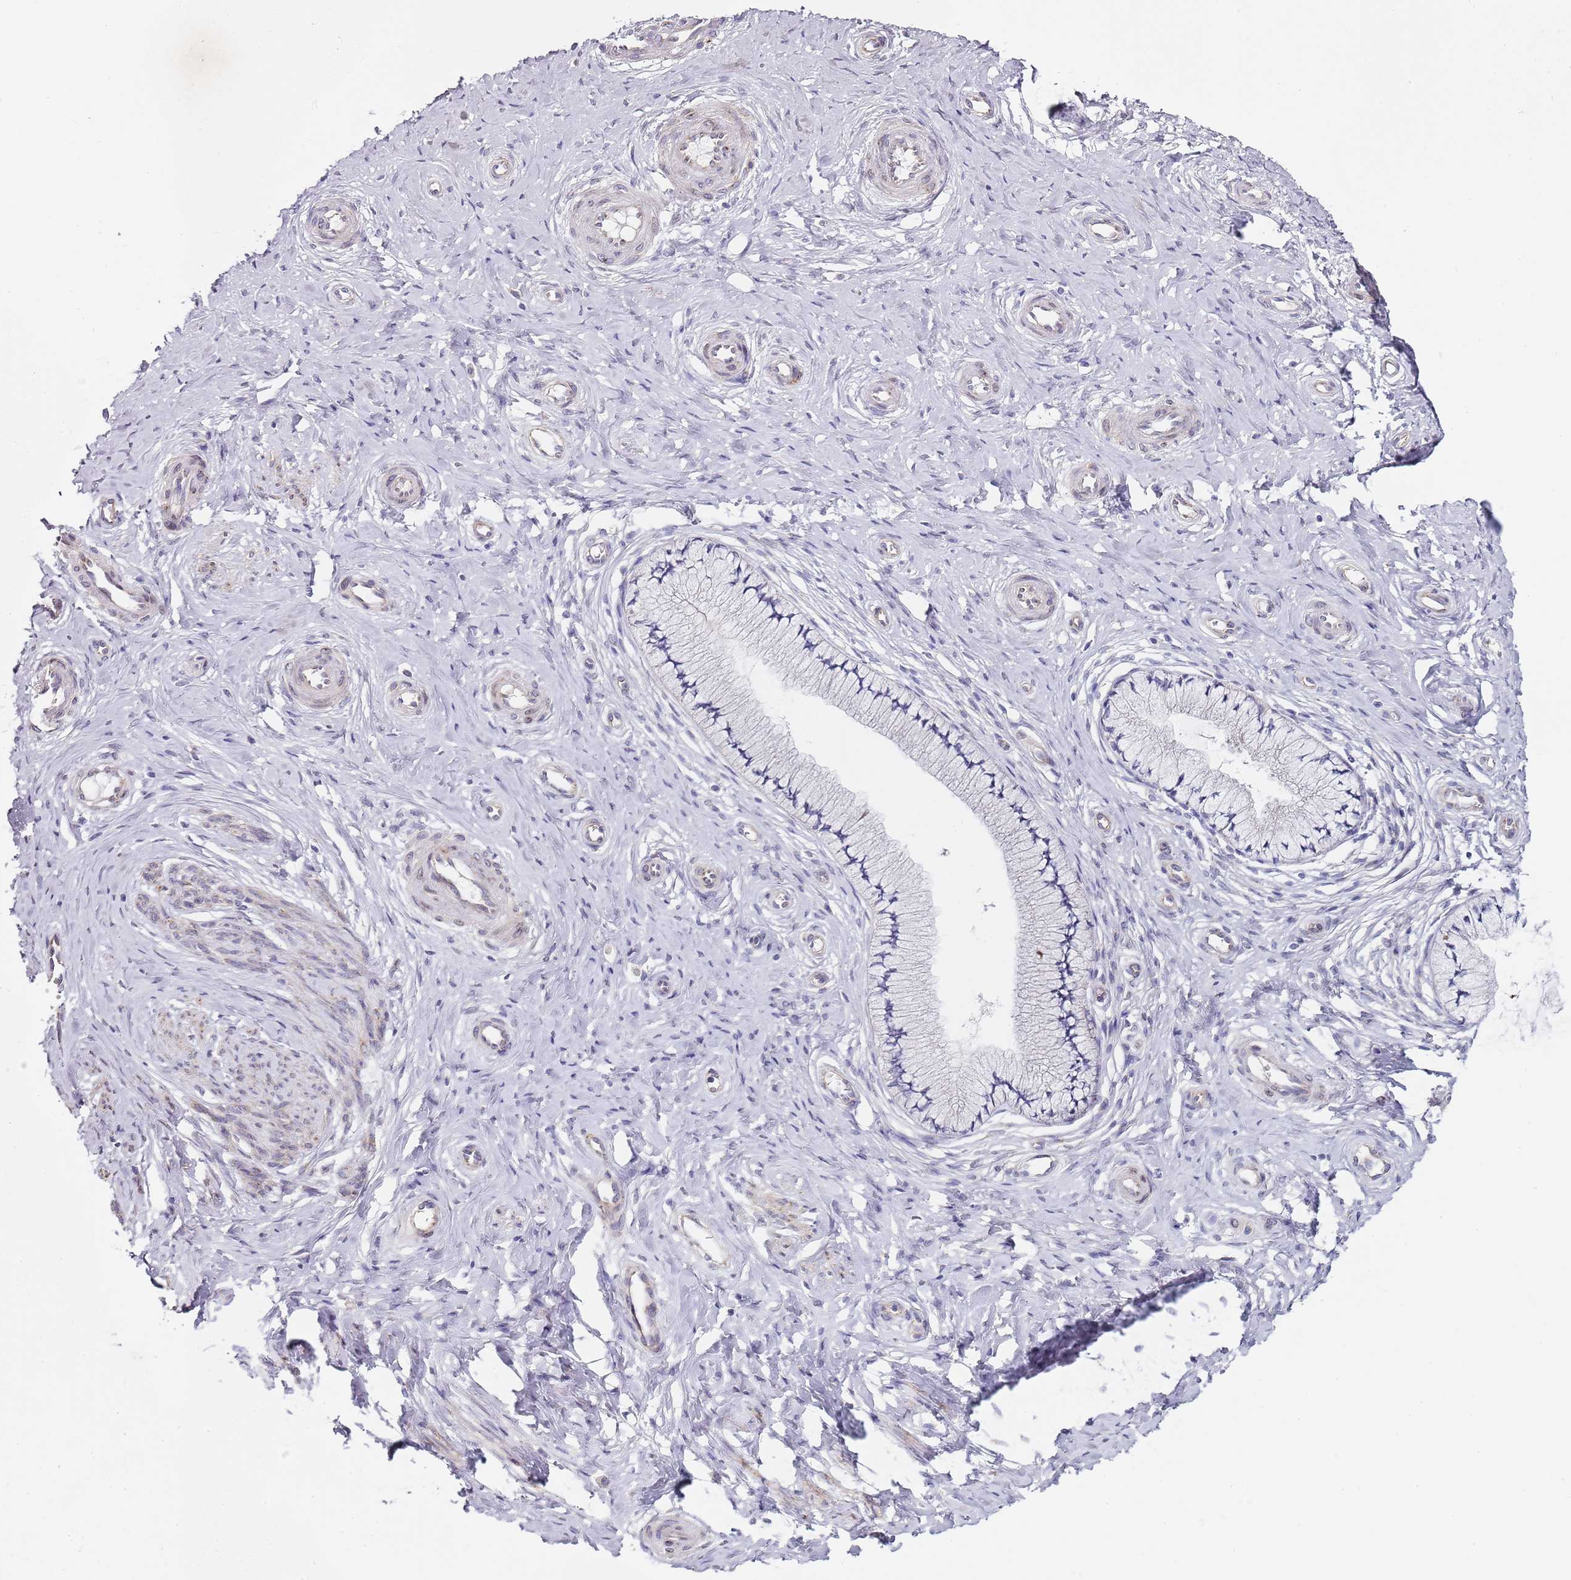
{"staining": {"intensity": "moderate", "quantity": "<25%", "location": "cytoplasmic/membranous"}, "tissue": "cervix", "cell_type": "Glandular cells", "image_type": "normal", "snomed": [{"axis": "morphology", "description": "Normal tissue, NOS"}, {"axis": "topography", "description": "Cervix"}], "caption": "Immunohistochemistry (IHC) (DAB (3,3'-diaminobenzidine)) staining of unremarkable cervix shows moderate cytoplasmic/membranous protein staining in approximately <25% of glandular cells. The staining is performed using DAB brown chromogen to label protein expression. The nuclei are counter-stained blue using hematoxylin.", "gene": "TBC1D9", "patient": {"sex": "female", "age": 36}}